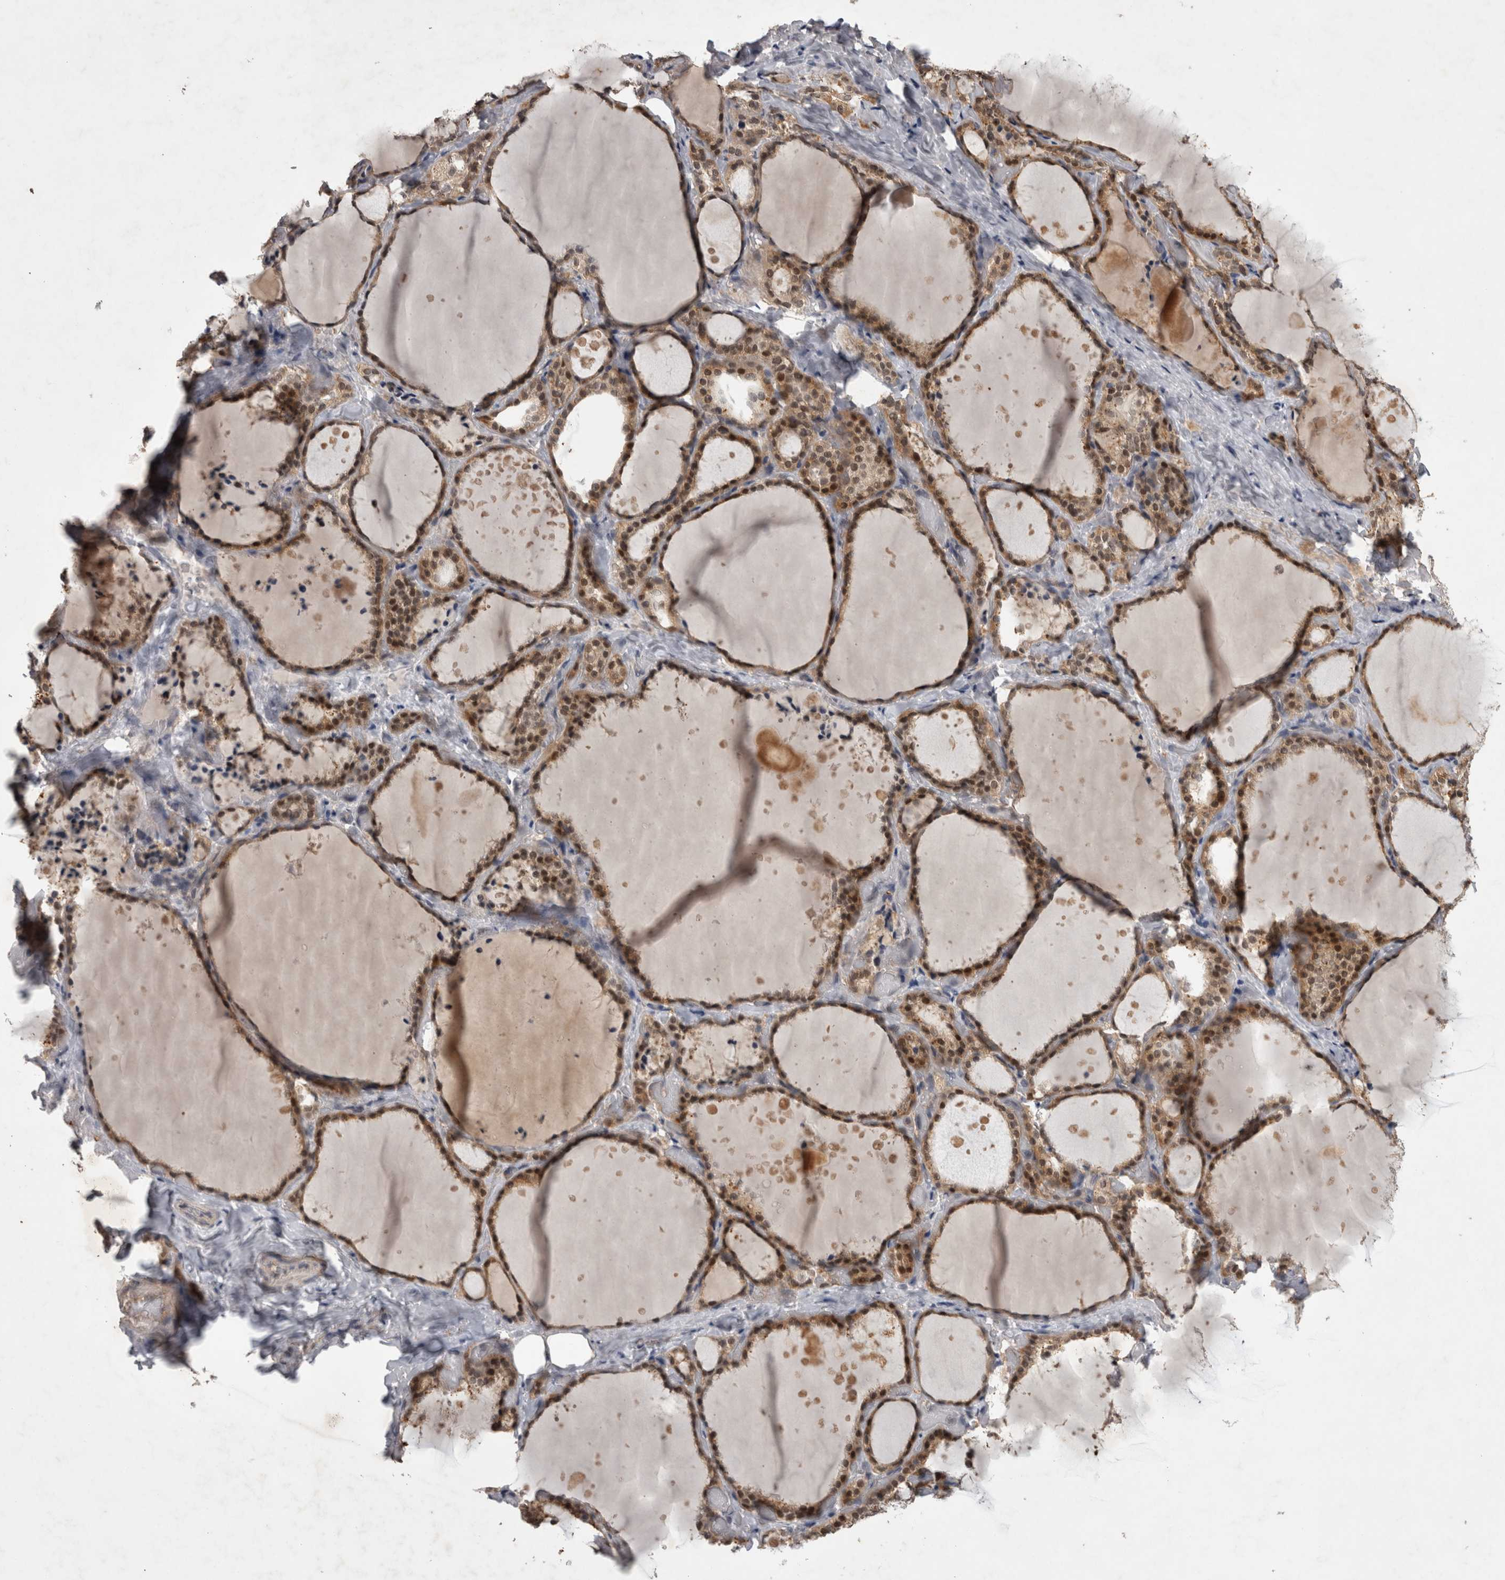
{"staining": {"intensity": "moderate", "quantity": ">75%", "location": "cytoplasmic/membranous,nuclear"}, "tissue": "thyroid gland", "cell_type": "Glandular cells", "image_type": "normal", "snomed": [{"axis": "morphology", "description": "Normal tissue, NOS"}, {"axis": "topography", "description": "Thyroid gland"}], "caption": "IHC photomicrograph of unremarkable thyroid gland: thyroid gland stained using immunohistochemistry demonstrates medium levels of moderate protein expression localized specifically in the cytoplasmic/membranous,nuclear of glandular cells, appearing as a cytoplasmic/membranous,nuclear brown color.", "gene": "ZNF114", "patient": {"sex": "female", "age": 44}}